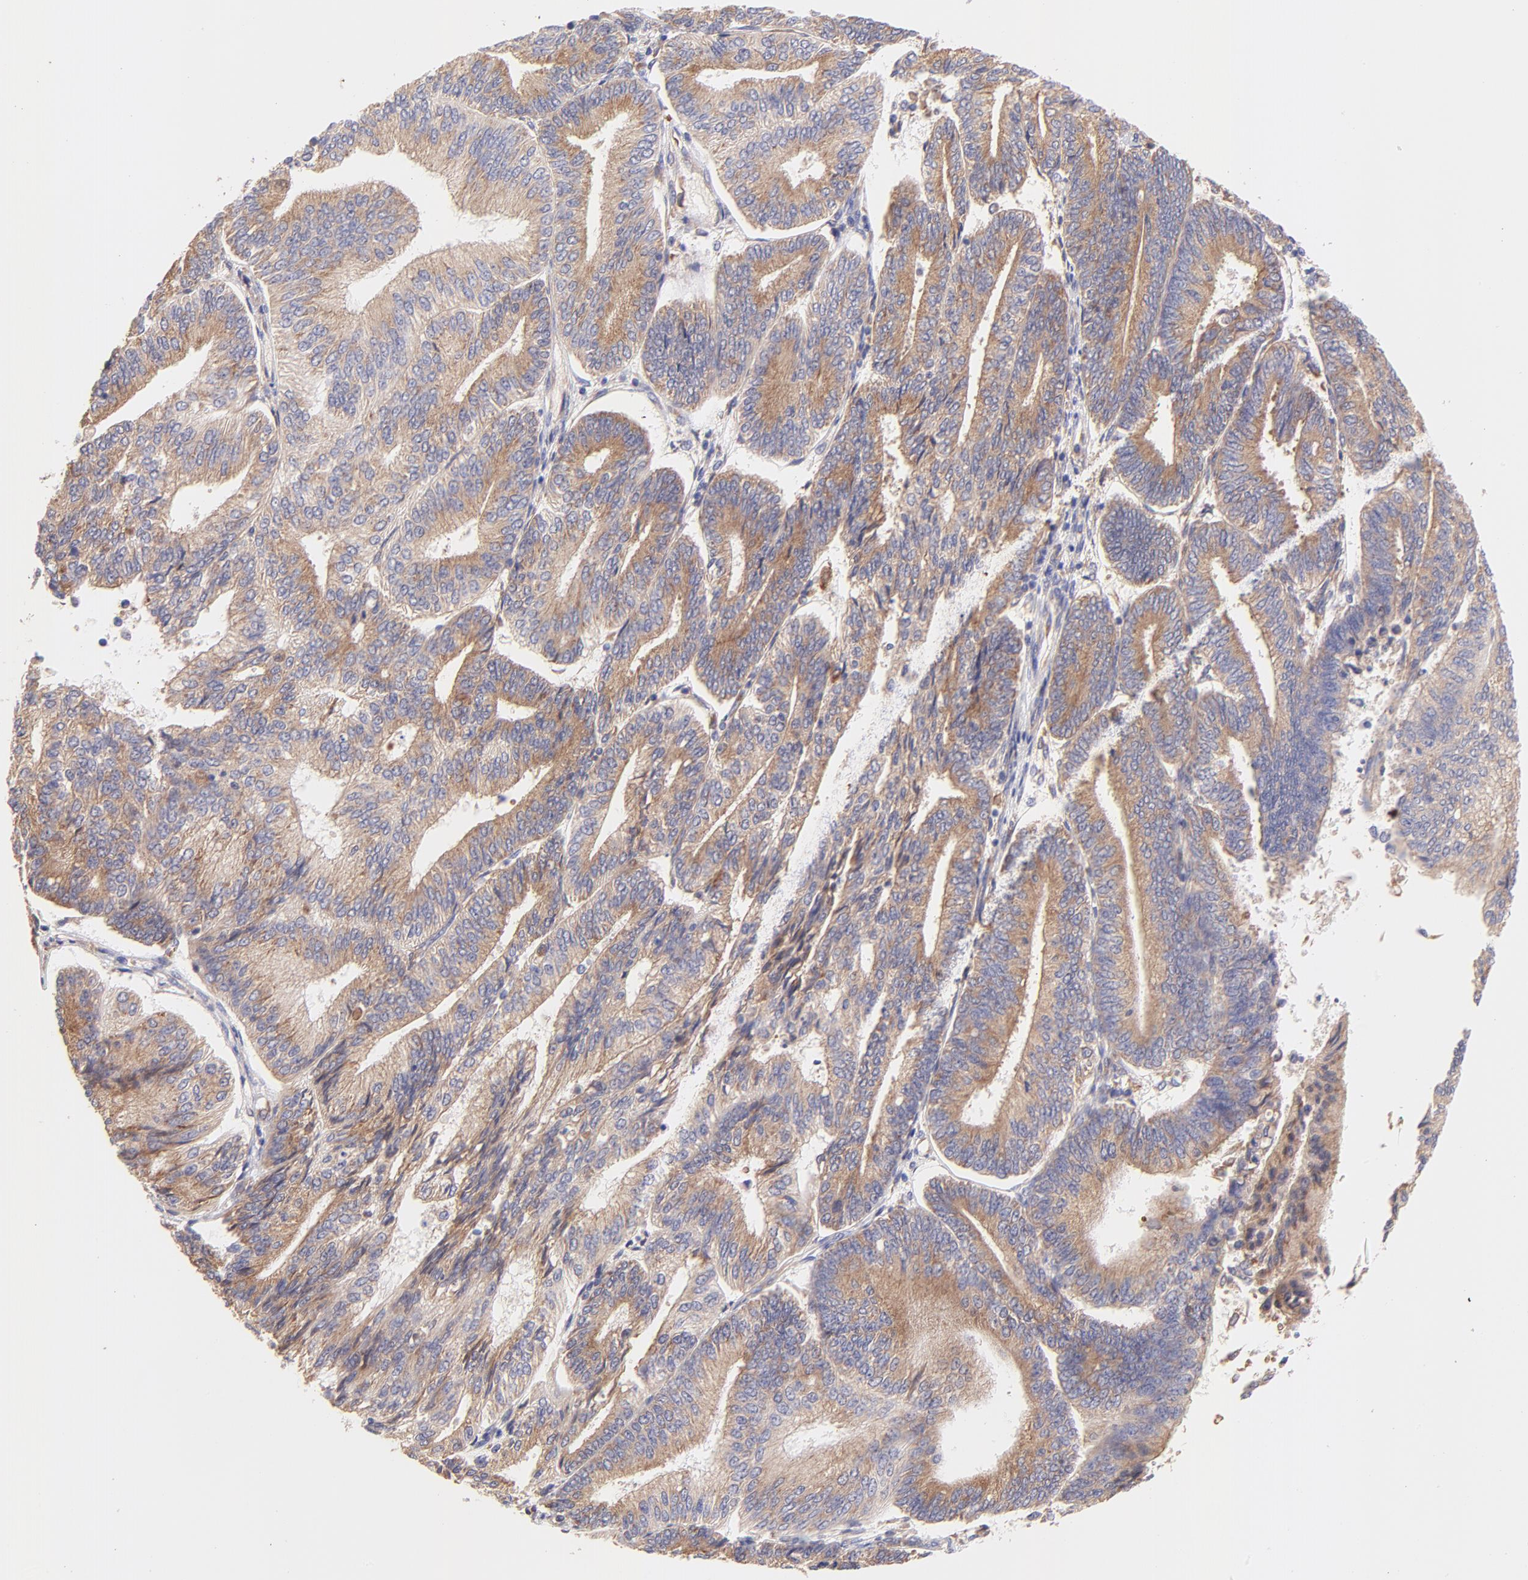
{"staining": {"intensity": "moderate", "quantity": ">75%", "location": "cytoplasmic/membranous"}, "tissue": "endometrial cancer", "cell_type": "Tumor cells", "image_type": "cancer", "snomed": [{"axis": "morphology", "description": "Adenocarcinoma, NOS"}, {"axis": "topography", "description": "Endometrium"}], "caption": "There is medium levels of moderate cytoplasmic/membranous positivity in tumor cells of adenocarcinoma (endometrial), as demonstrated by immunohistochemical staining (brown color).", "gene": "RPL11", "patient": {"sex": "female", "age": 55}}